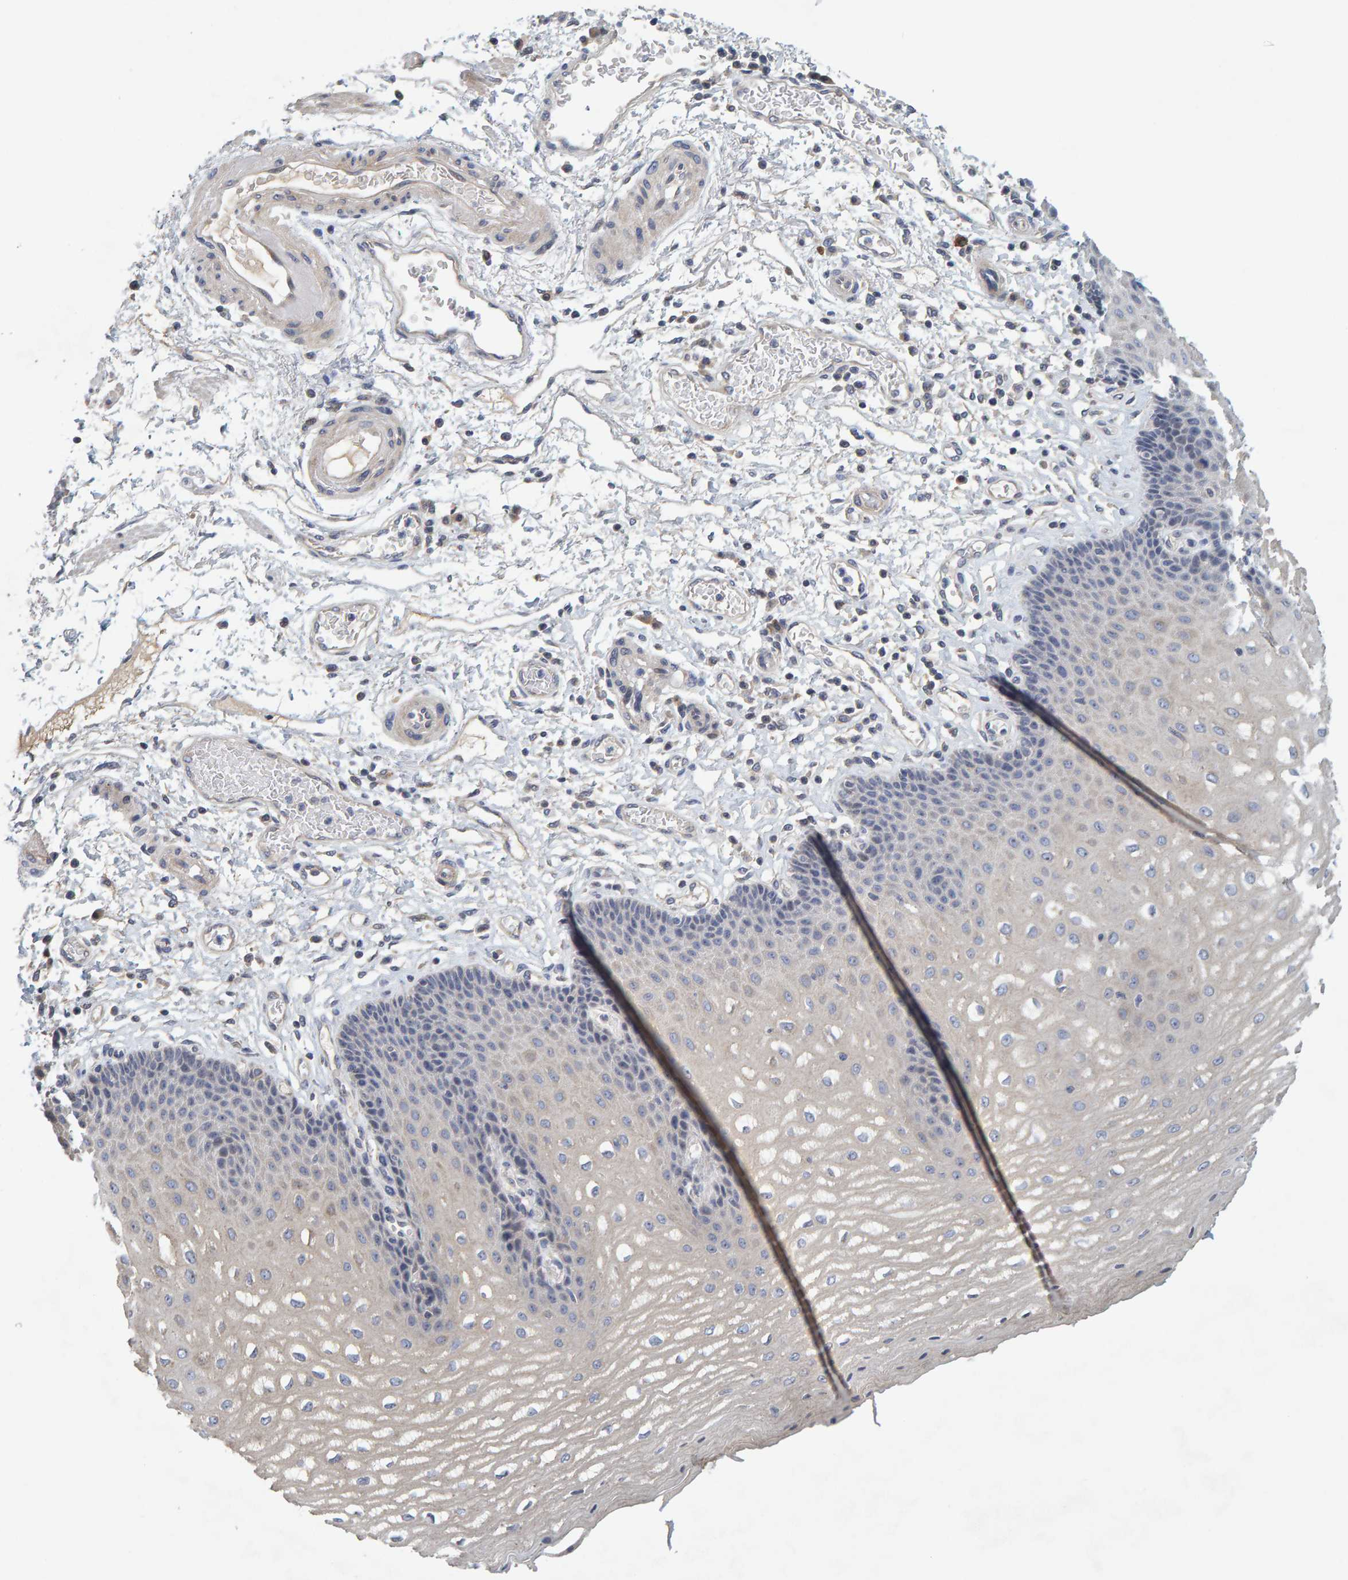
{"staining": {"intensity": "negative", "quantity": "none", "location": "none"}, "tissue": "esophagus", "cell_type": "Squamous epithelial cells", "image_type": "normal", "snomed": [{"axis": "morphology", "description": "Normal tissue, NOS"}, {"axis": "topography", "description": "Esophagus"}], "caption": "Immunohistochemical staining of benign esophagus shows no significant expression in squamous epithelial cells. (Stains: DAB (3,3'-diaminobenzidine) immunohistochemistry (IHC) with hematoxylin counter stain, Microscopy: brightfield microscopy at high magnification).", "gene": "ZNF77", "patient": {"sex": "male", "age": 54}}